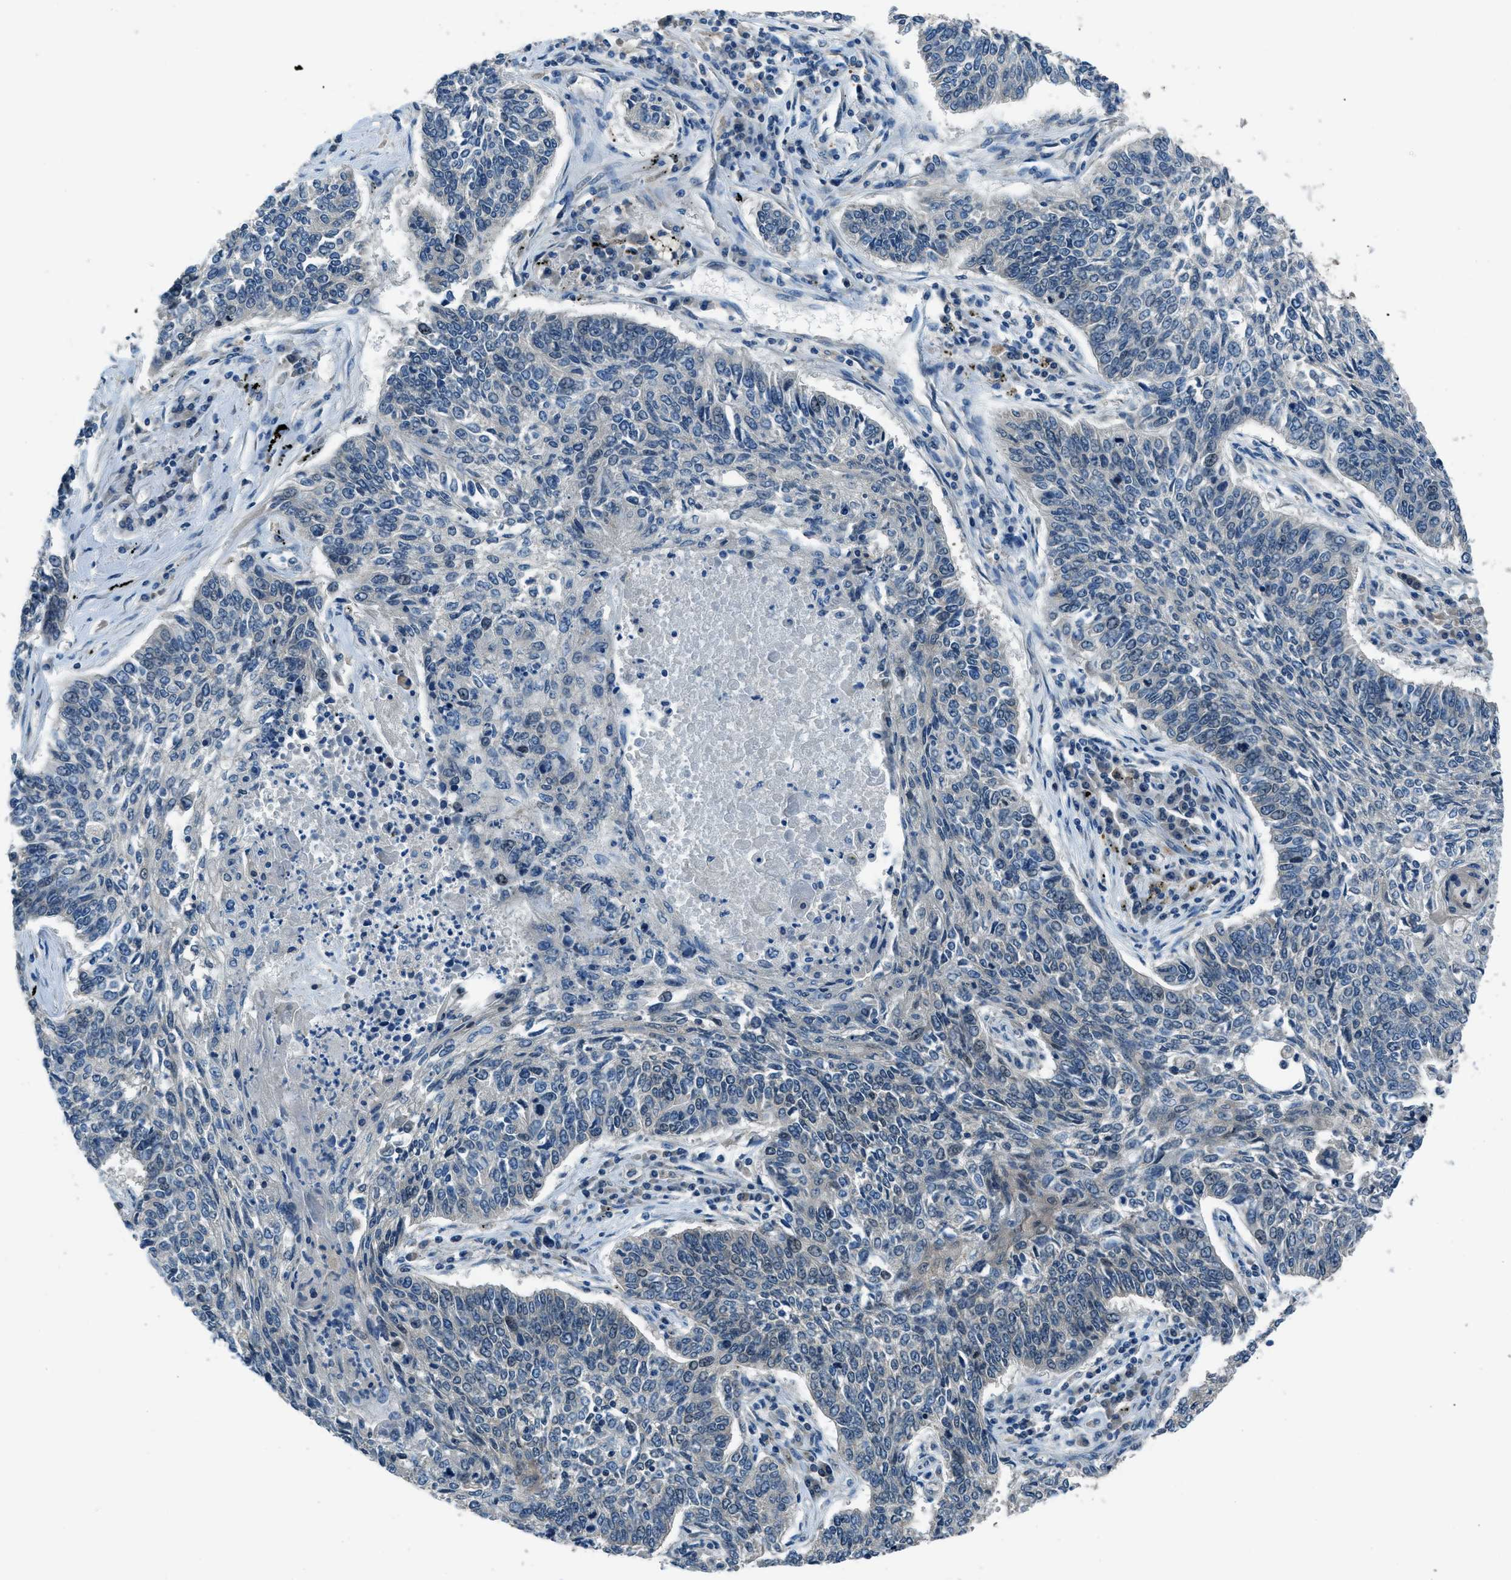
{"staining": {"intensity": "negative", "quantity": "none", "location": "none"}, "tissue": "lung cancer", "cell_type": "Tumor cells", "image_type": "cancer", "snomed": [{"axis": "morphology", "description": "Normal tissue, NOS"}, {"axis": "morphology", "description": "Squamous cell carcinoma, NOS"}, {"axis": "topography", "description": "Cartilage tissue"}, {"axis": "topography", "description": "Bronchus"}, {"axis": "topography", "description": "Lung"}], "caption": "High power microscopy histopathology image of an immunohistochemistry (IHC) micrograph of lung cancer, revealing no significant positivity in tumor cells.", "gene": "ARFGAP2", "patient": {"sex": "female", "age": 49}}